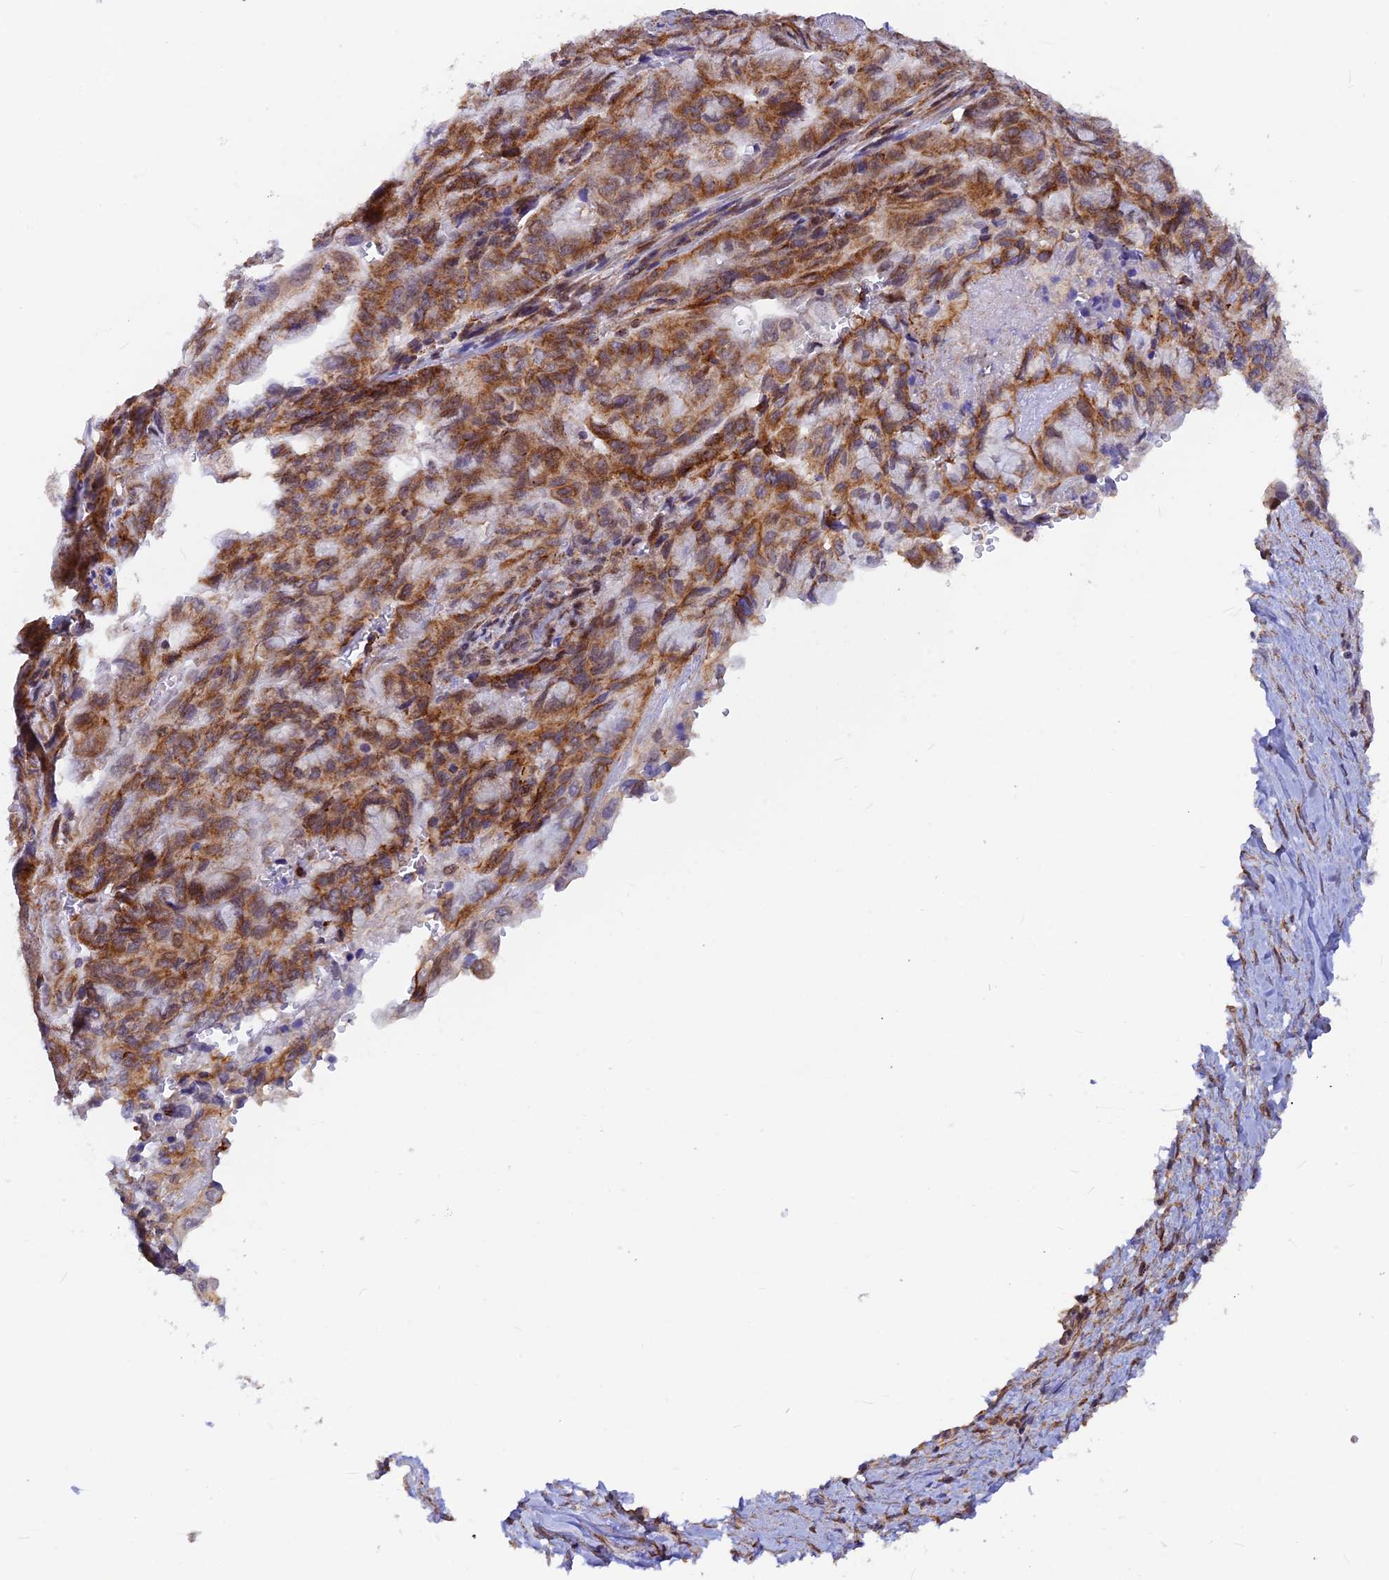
{"staining": {"intensity": "strong", "quantity": ">75%", "location": "cytoplasmic/membranous"}, "tissue": "pancreatic cancer", "cell_type": "Tumor cells", "image_type": "cancer", "snomed": [{"axis": "morphology", "description": "Adenocarcinoma, NOS"}, {"axis": "topography", "description": "Pancreas"}], "caption": "Immunohistochemical staining of human pancreatic cancer displays high levels of strong cytoplasmic/membranous expression in about >75% of tumor cells.", "gene": "VSTM2L", "patient": {"sex": "male", "age": 51}}